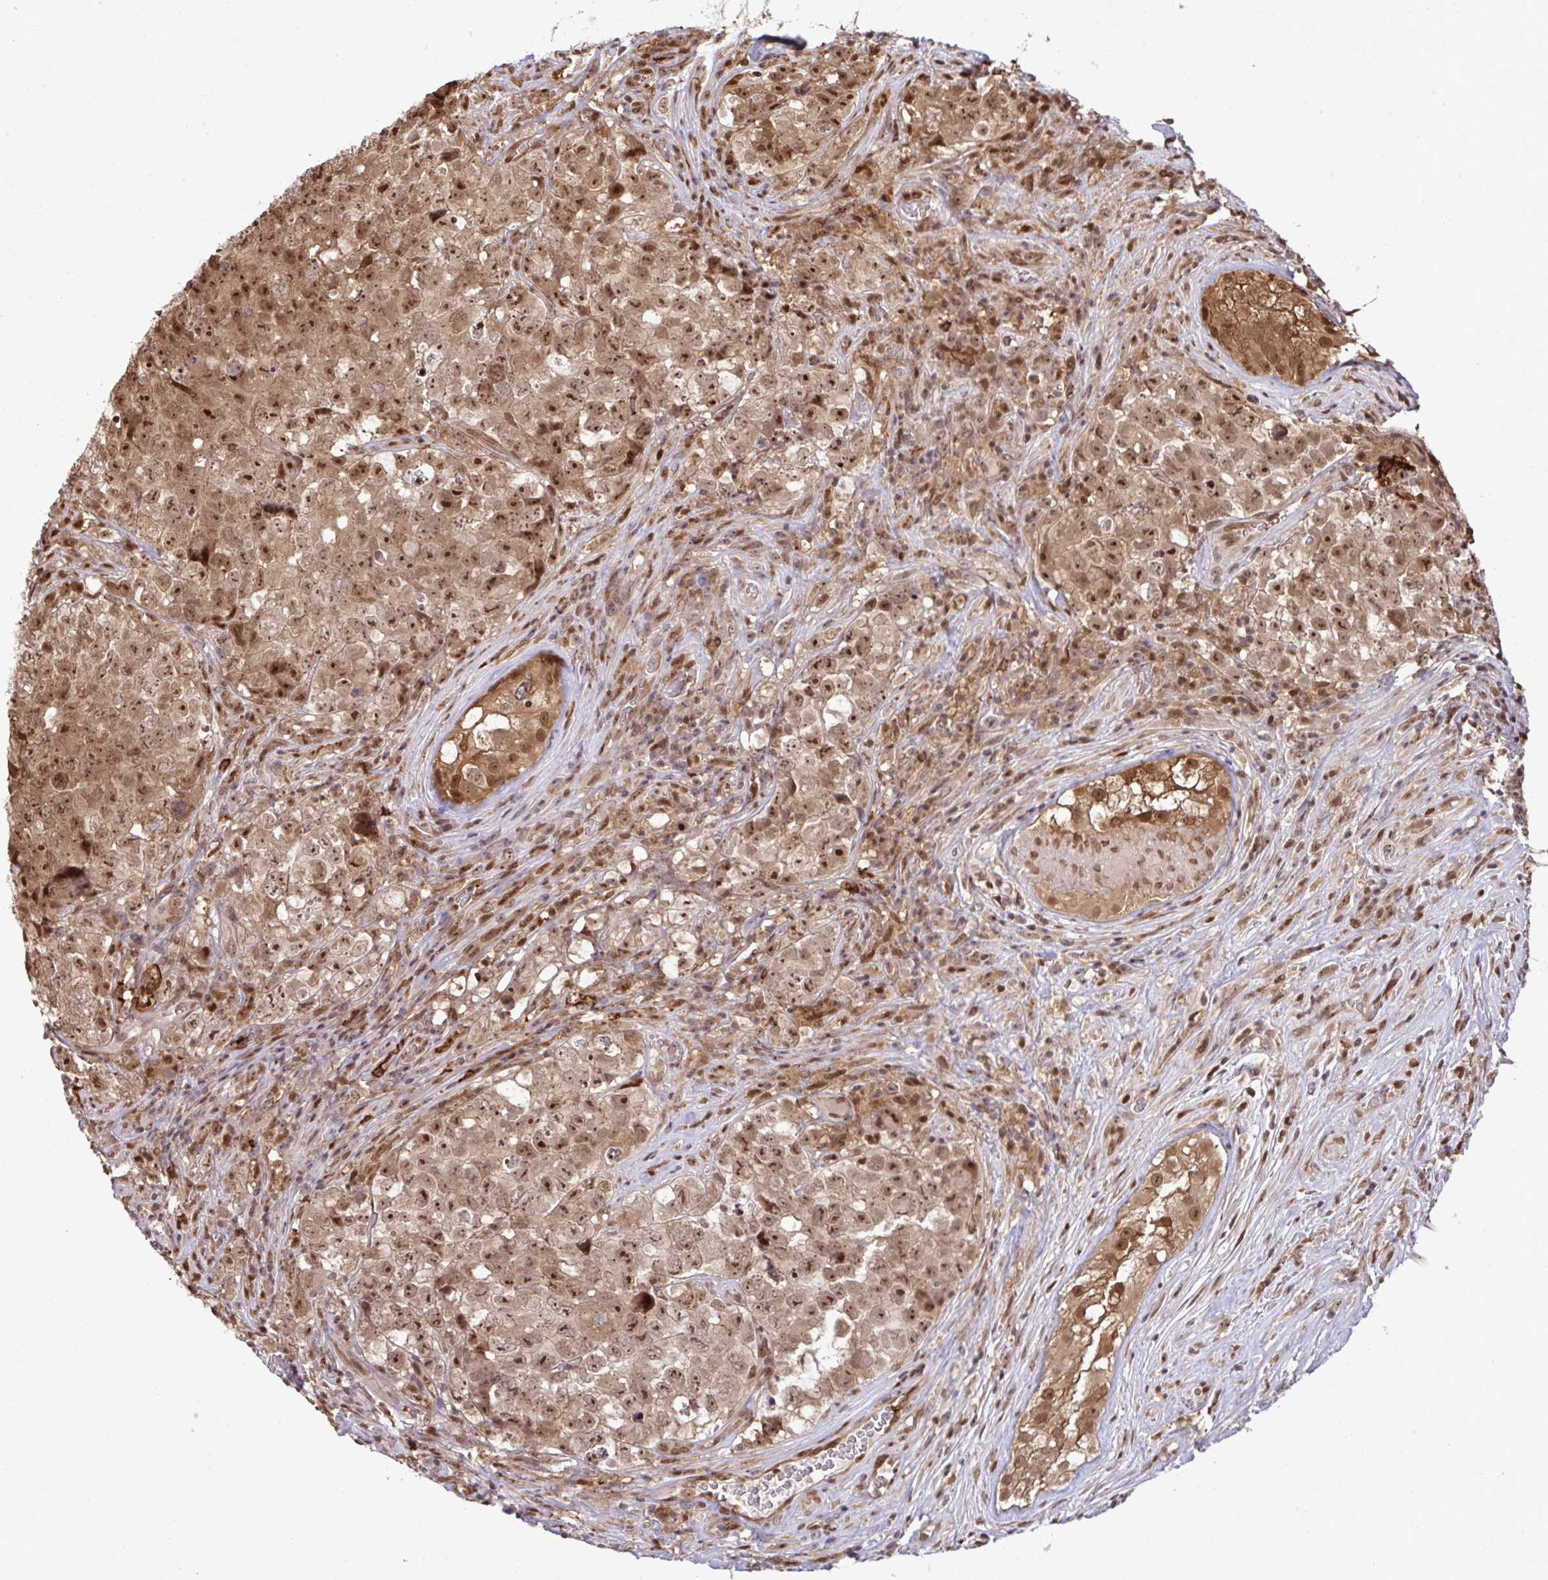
{"staining": {"intensity": "strong", "quantity": "25%-75%", "location": "cytoplasmic/membranous,nuclear"}, "tissue": "testis cancer", "cell_type": "Tumor cells", "image_type": "cancer", "snomed": [{"axis": "morphology", "description": "Carcinoma, Embryonal, NOS"}, {"axis": "topography", "description": "Testis"}], "caption": "The histopathology image demonstrates immunohistochemical staining of testis cancer. There is strong cytoplasmic/membranous and nuclear staining is seen in approximately 25%-75% of tumor cells. (DAB IHC with brightfield microscopy, high magnification).", "gene": "UXT", "patient": {"sex": "male", "age": 18}}